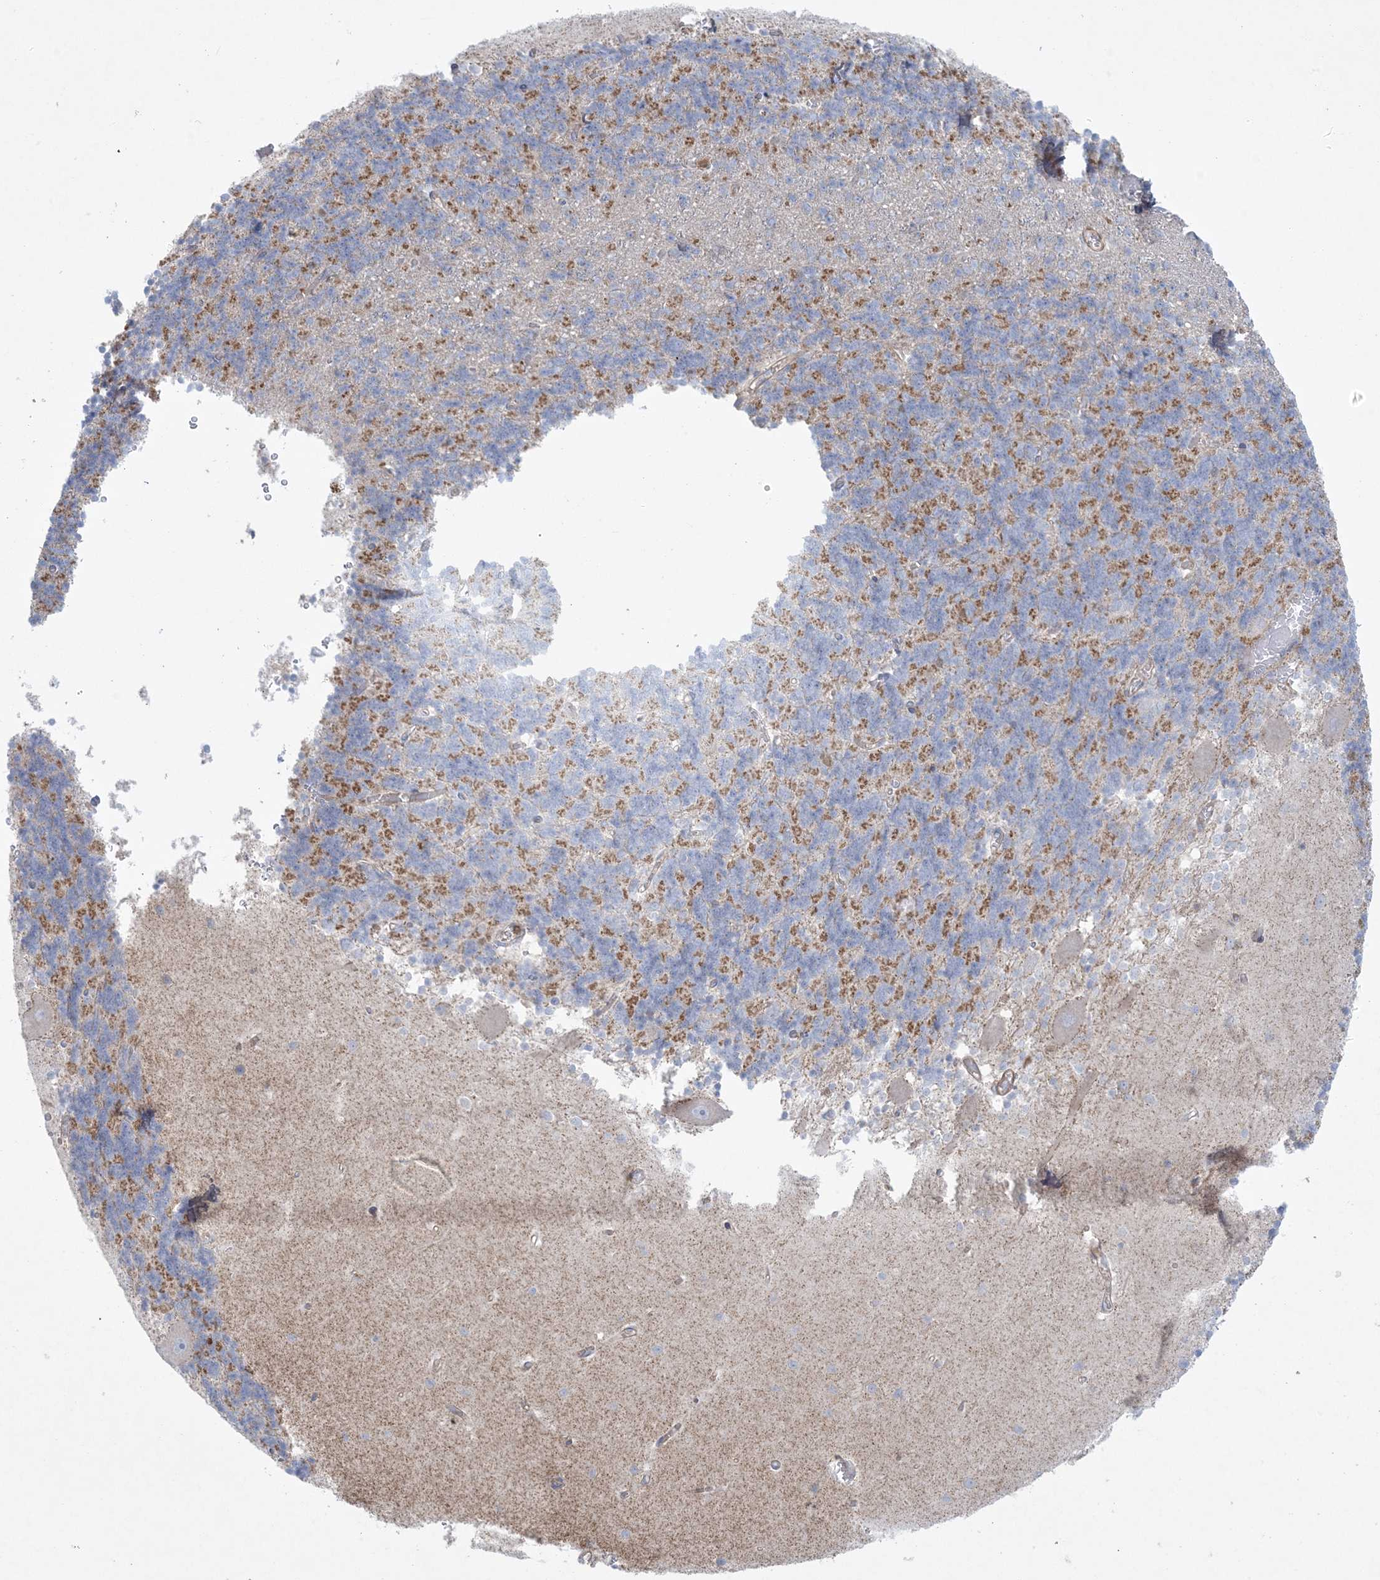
{"staining": {"intensity": "negative", "quantity": "none", "location": "none"}, "tissue": "cerebellum", "cell_type": "Cells in granular layer", "image_type": "normal", "snomed": [{"axis": "morphology", "description": "Normal tissue, NOS"}, {"axis": "topography", "description": "Cerebellum"}], "caption": "Immunohistochemistry micrograph of unremarkable cerebellum stained for a protein (brown), which exhibits no staining in cells in granular layer.", "gene": "ARHGAP30", "patient": {"sex": "male", "age": 37}}